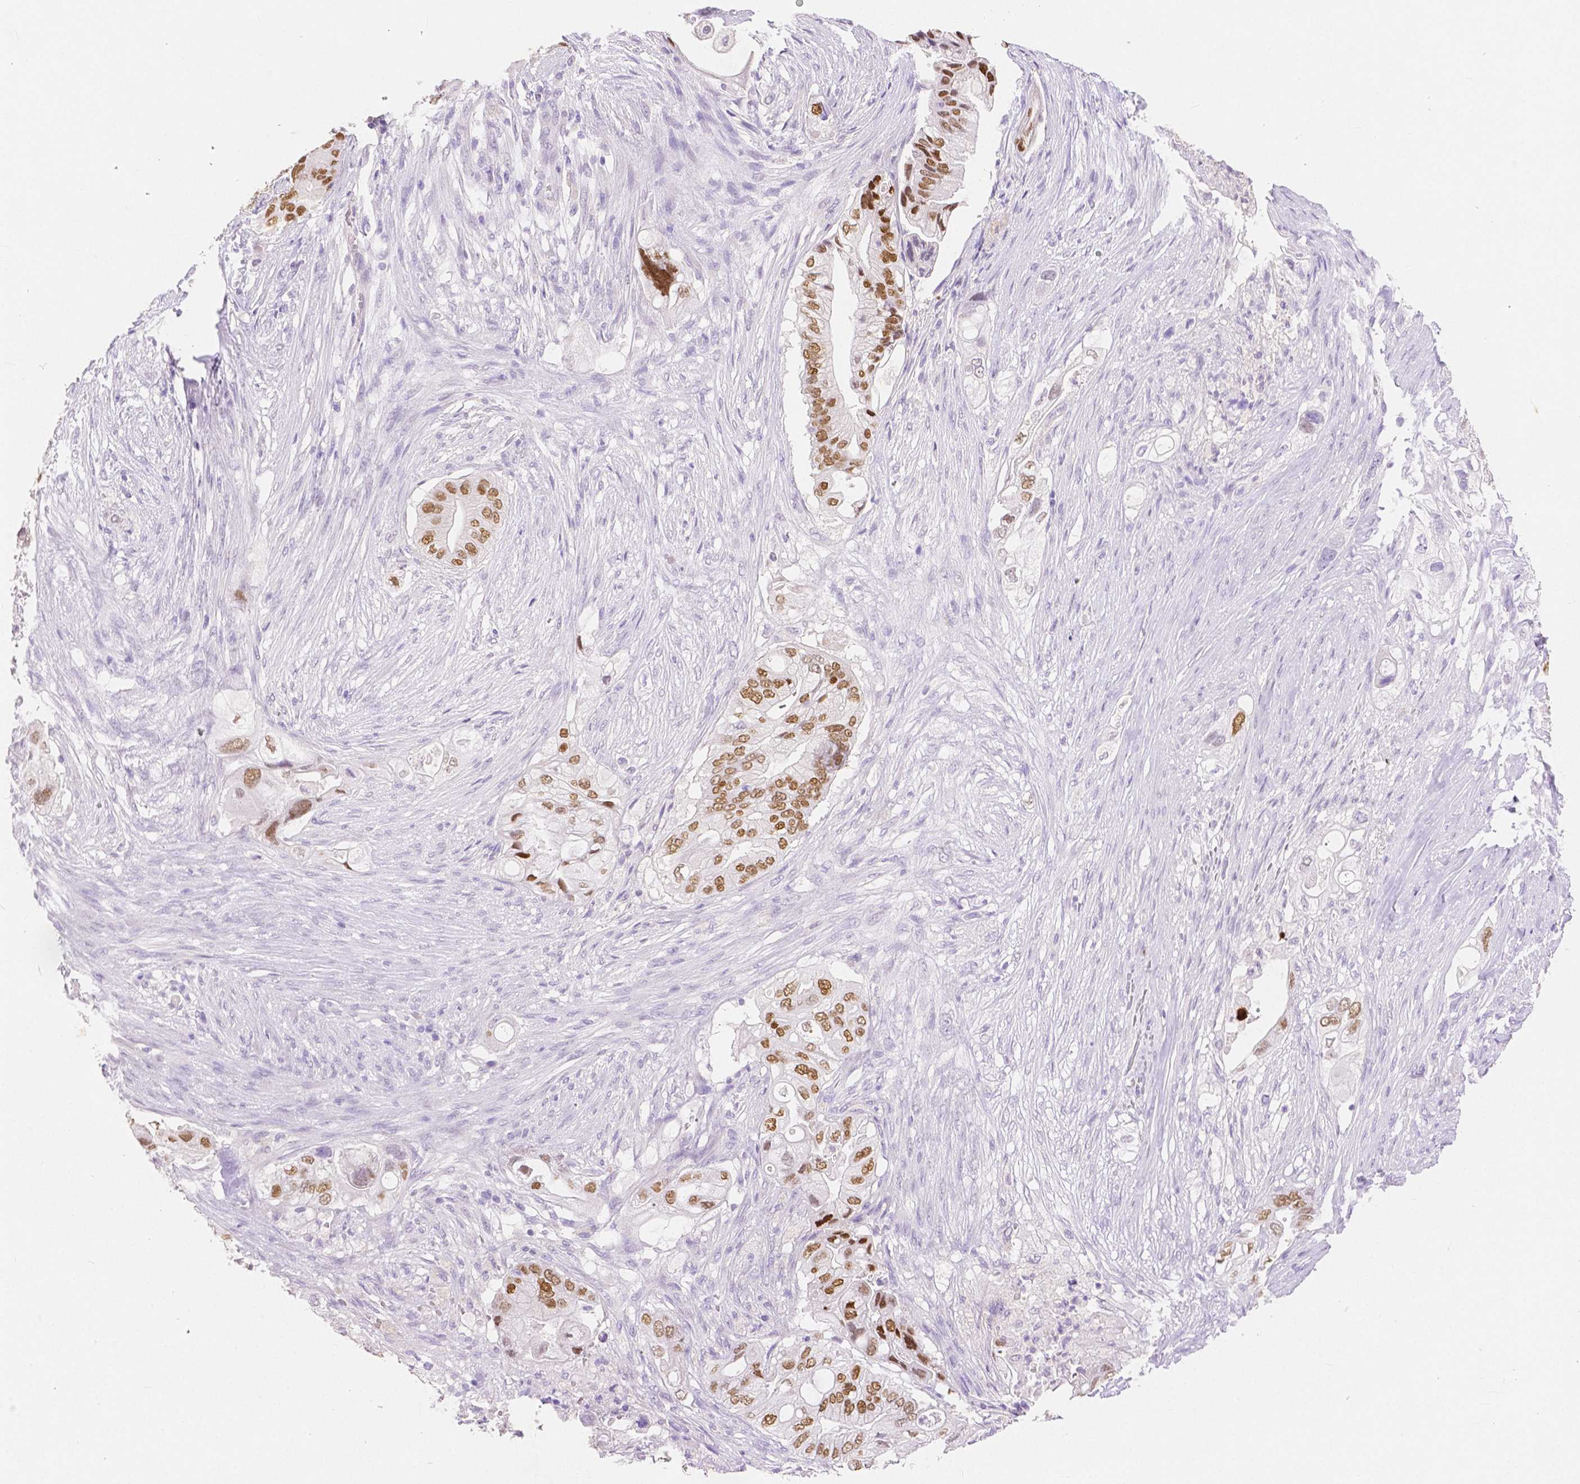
{"staining": {"intensity": "moderate", "quantity": ">75%", "location": "nuclear"}, "tissue": "pancreatic cancer", "cell_type": "Tumor cells", "image_type": "cancer", "snomed": [{"axis": "morphology", "description": "Adenocarcinoma, NOS"}, {"axis": "topography", "description": "Pancreas"}], "caption": "Pancreatic cancer stained with DAB immunohistochemistry (IHC) exhibits medium levels of moderate nuclear positivity in approximately >75% of tumor cells.", "gene": "HNF1B", "patient": {"sex": "female", "age": 72}}